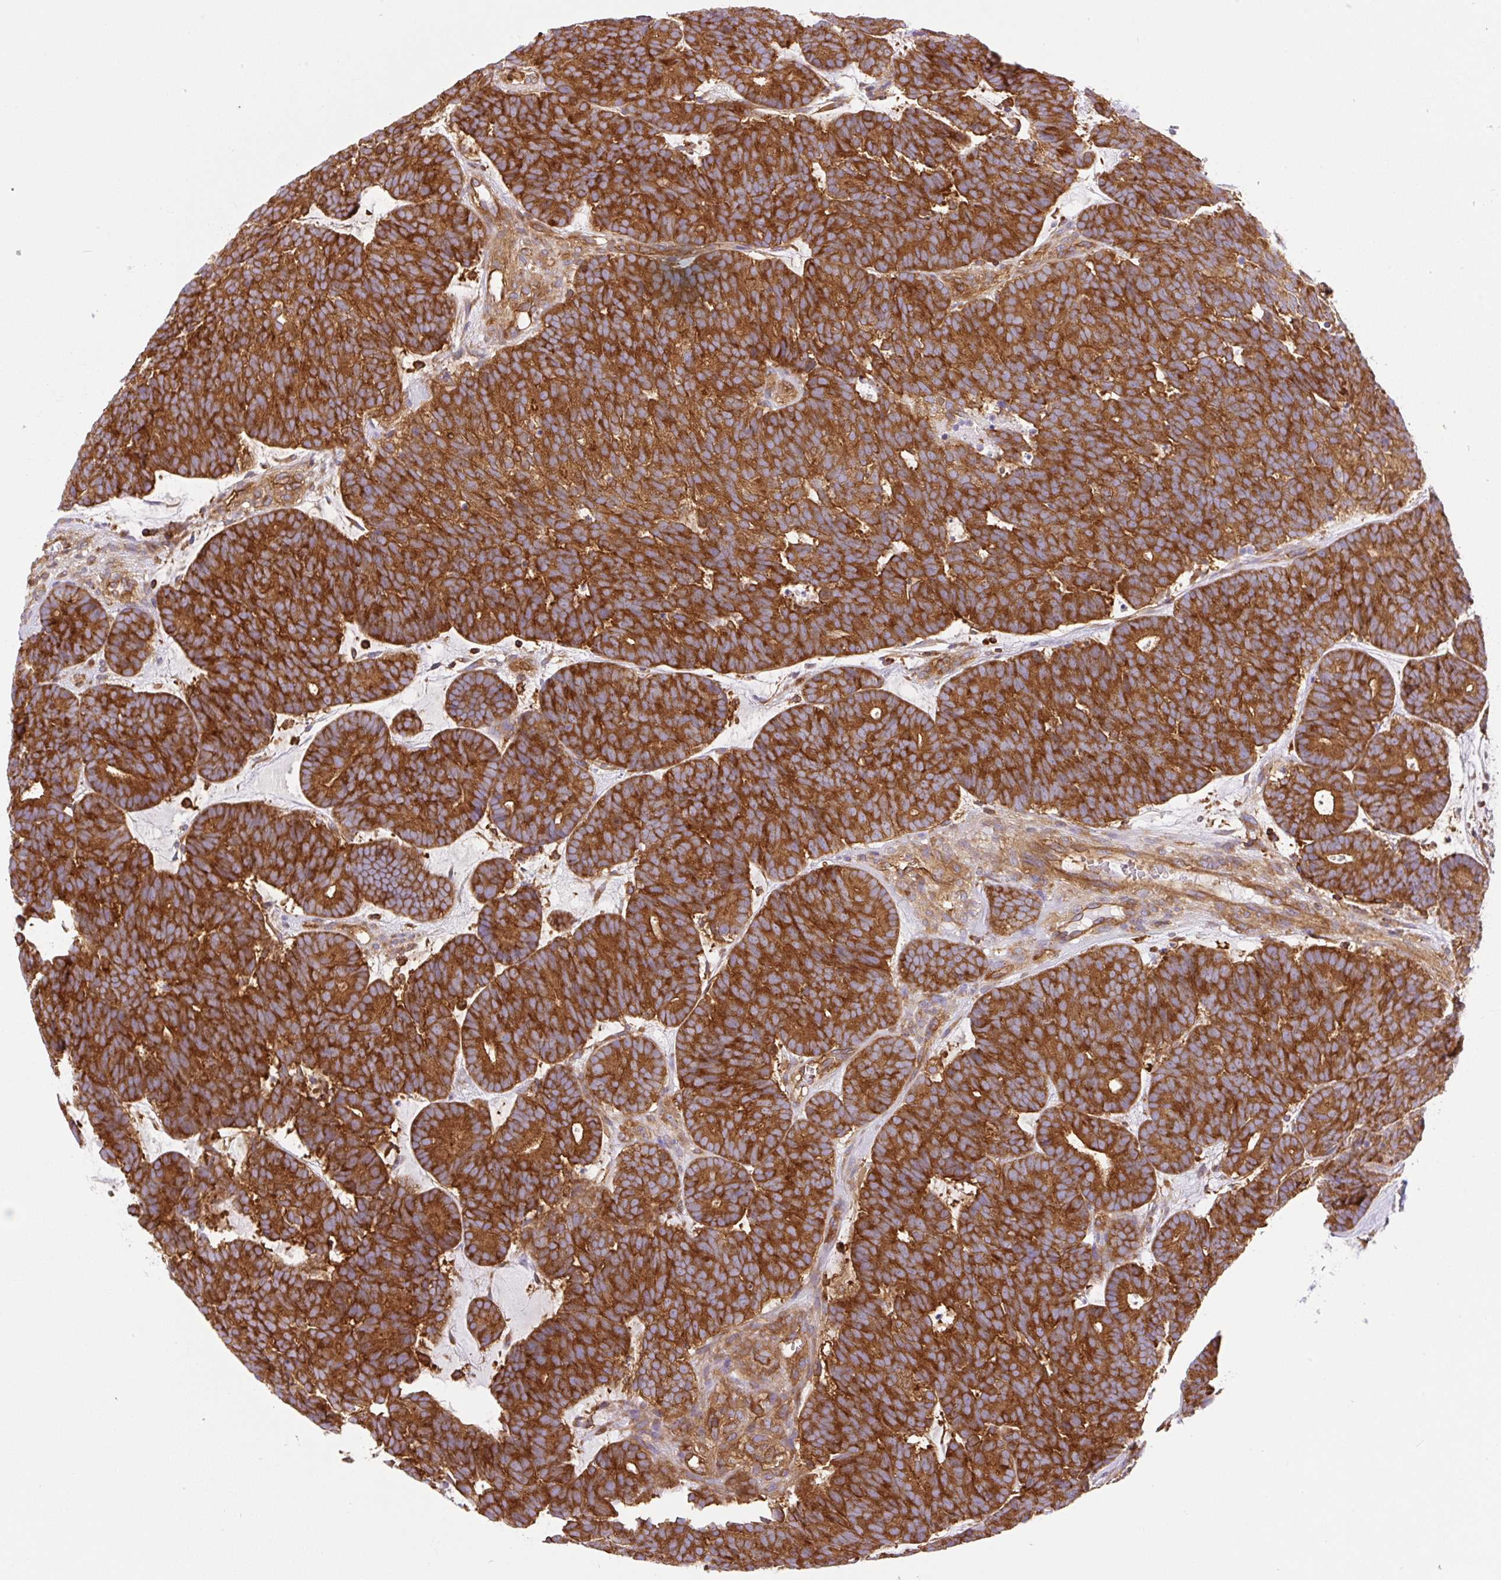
{"staining": {"intensity": "strong", "quantity": ">75%", "location": "cytoplasmic/membranous"}, "tissue": "head and neck cancer", "cell_type": "Tumor cells", "image_type": "cancer", "snomed": [{"axis": "morphology", "description": "Adenocarcinoma, NOS"}, {"axis": "topography", "description": "Head-Neck"}], "caption": "Immunohistochemistry (DAB (3,3'-diaminobenzidine)) staining of human head and neck cancer (adenocarcinoma) exhibits strong cytoplasmic/membranous protein positivity in approximately >75% of tumor cells. The staining was performed using DAB to visualize the protein expression in brown, while the nuclei were stained in blue with hematoxylin (Magnification: 20x).", "gene": "DNM2", "patient": {"sex": "female", "age": 81}}